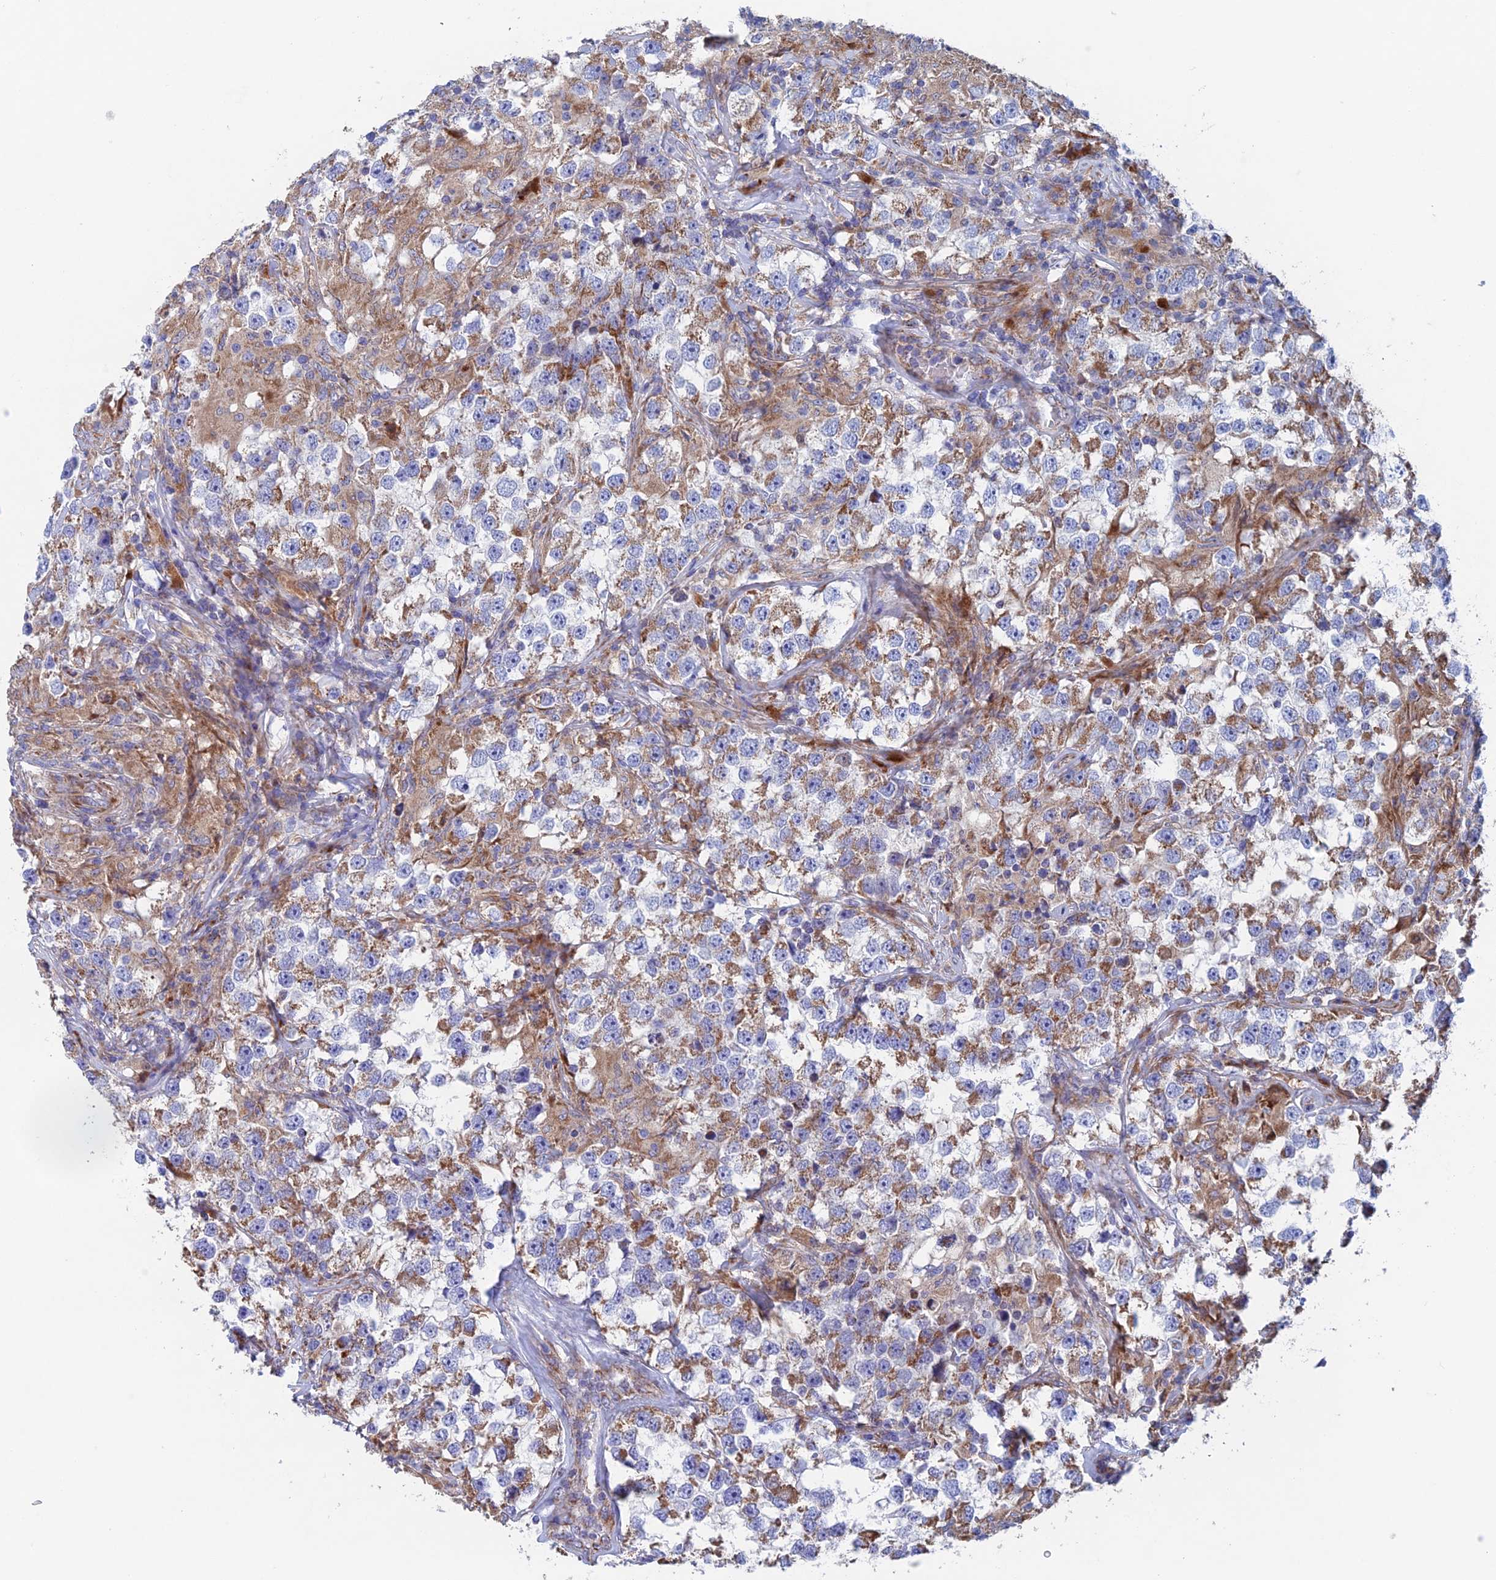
{"staining": {"intensity": "moderate", "quantity": ">75%", "location": "cytoplasmic/membranous"}, "tissue": "testis cancer", "cell_type": "Tumor cells", "image_type": "cancer", "snomed": [{"axis": "morphology", "description": "Seminoma, NOS"}, {"axis": "topography", "description": "Testis"}], "caption": "Testis cancer (seminoma) was stained to show a protein in brown. There is medium levels of moderate cytoplasmic/membranous expression in approximately >75% of tumor cells.", "gene": "MRPL1", "patient": {"sex": "male", "age": 46}}